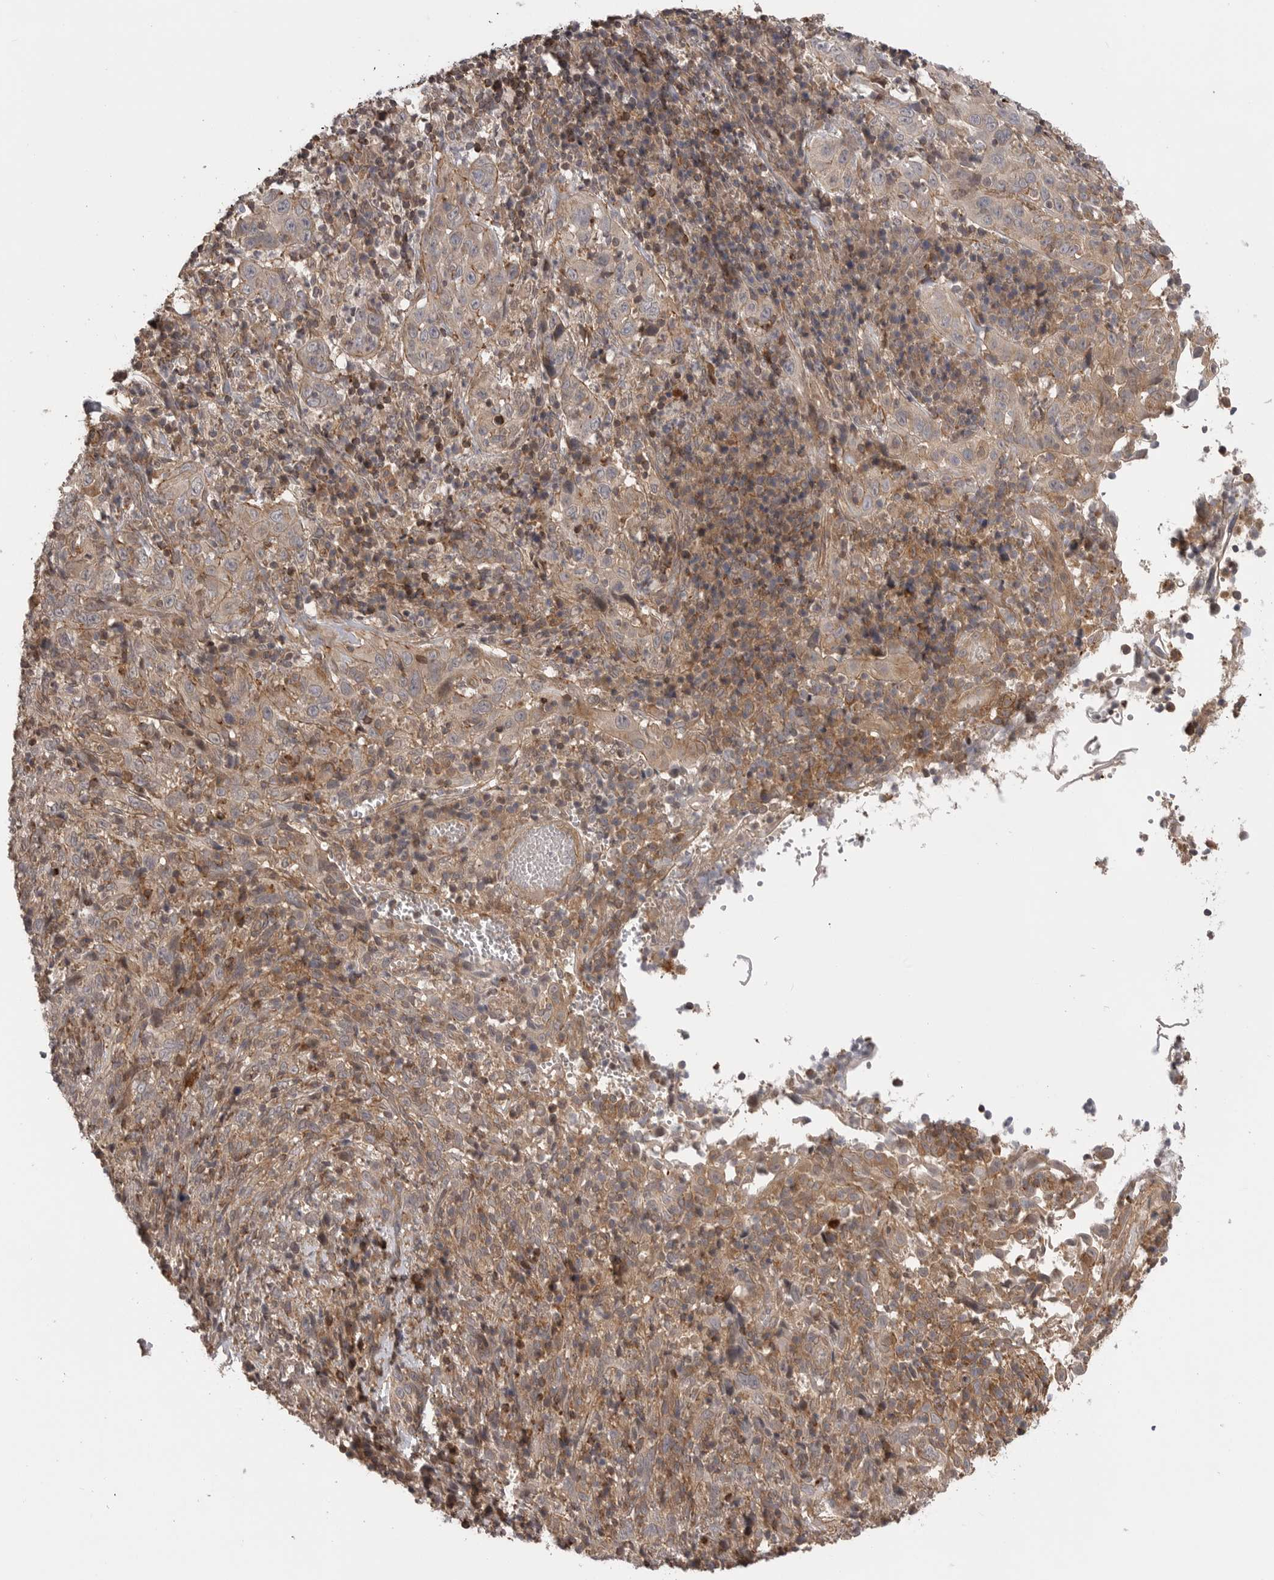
{"staining": {"intensity": "weak", "quantity": "25%-75%", "location": "cytoplasmic/membranous"}, "tissue": "cervical cancer", "cell_type": "Tumor cells", "image_type": "cancer", "snomed": [{"axis": "morphology", "description": "Squamous cell carcinoma, NOS"}, {"axis": "topography", "description": "Cervix"}], "caption": "A low amount of weak cytoplasmic/membranous staining is present in approximately 25%-75% of tumor cells in cervical cancer (squamous cell carcinoma) tissue. The staining was performed using DAB to visualize the protein expression in brown, while the nuclei were stained in blue with hematoxylin (Magnification: 20x).", "gene": "TRIM56", "patient": {"sex": "female", "age": 46}}